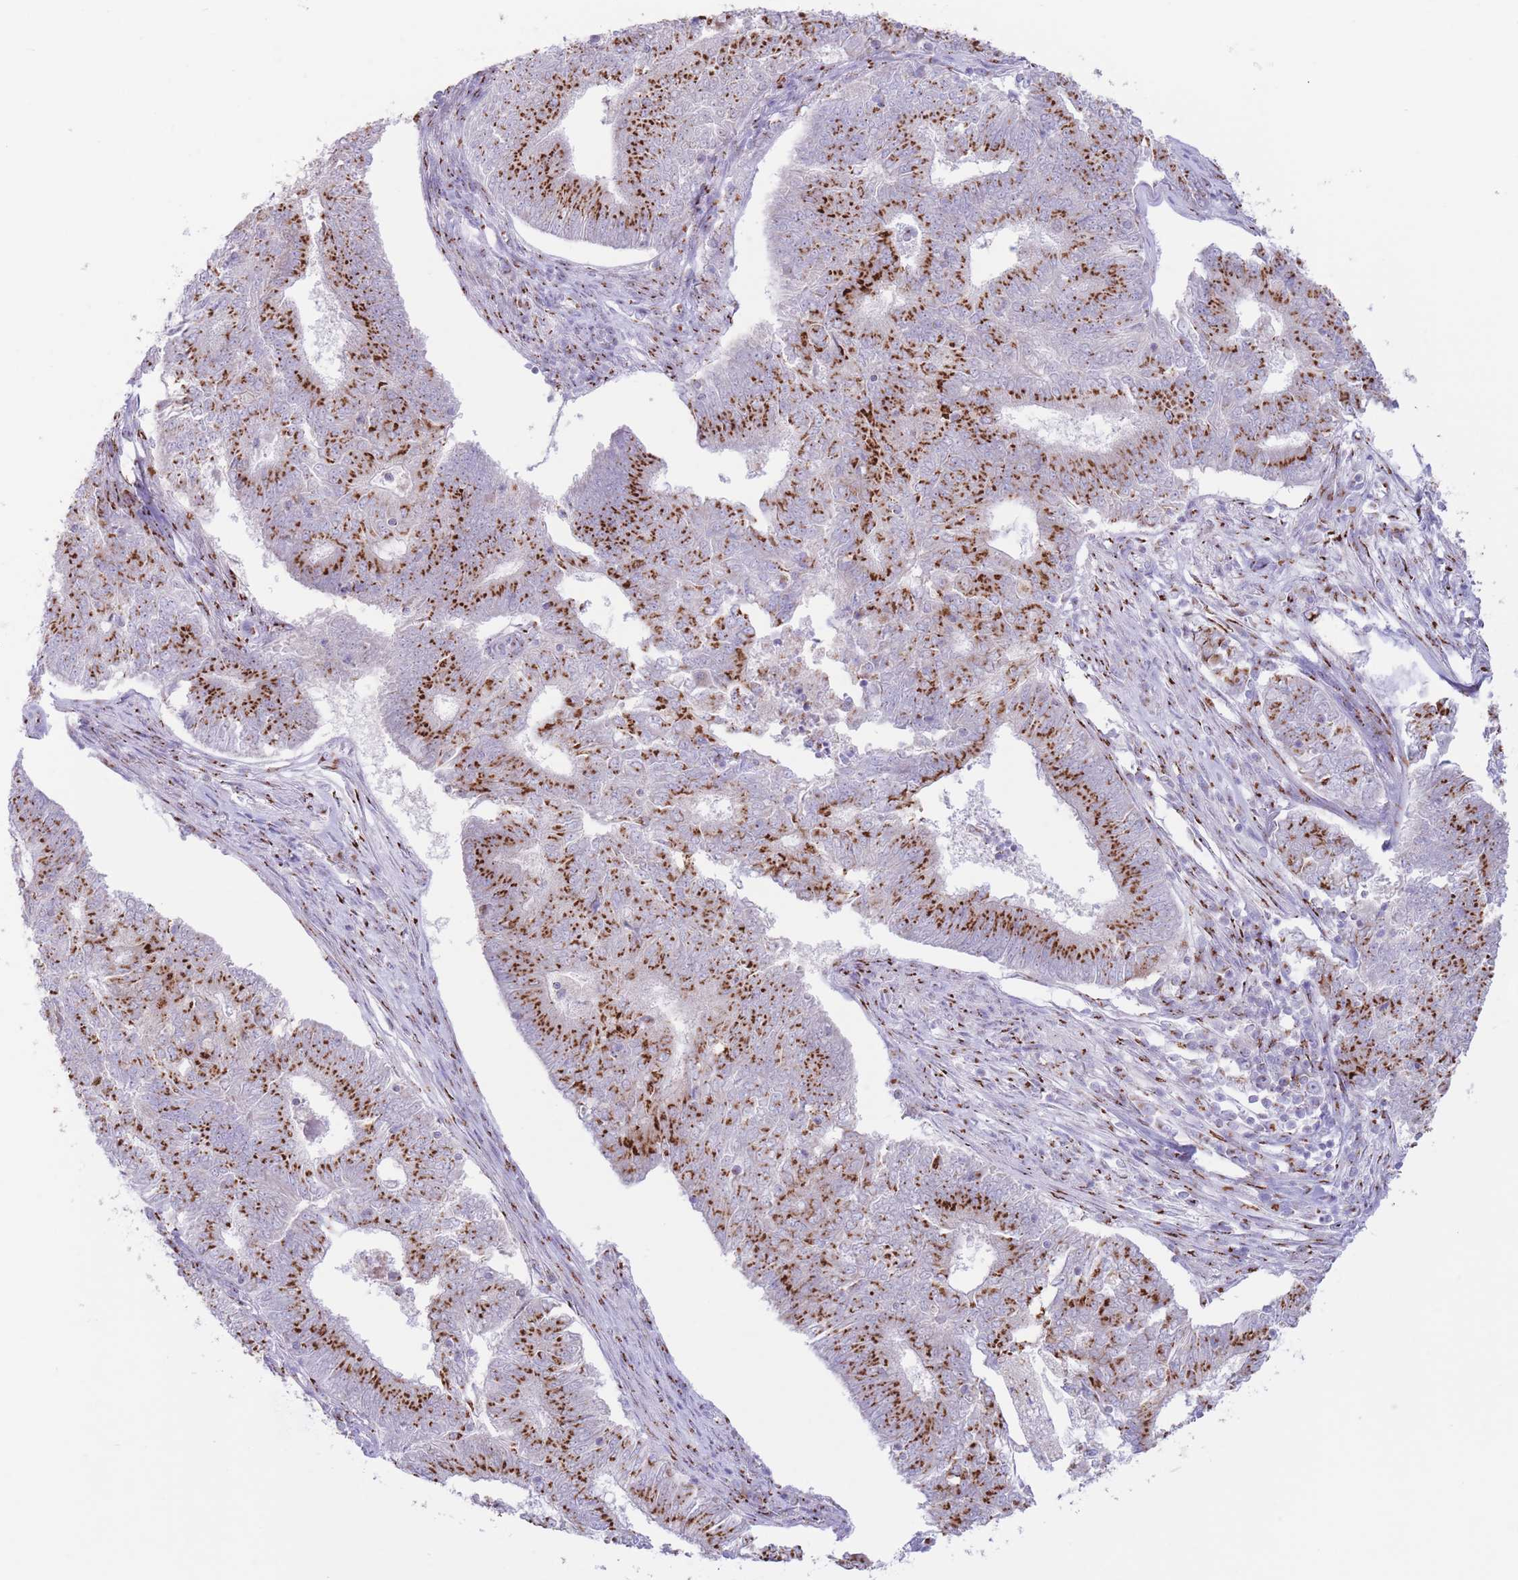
{"staining": {"intensity": "strong", "quantity": ">75%", "location": "cytoplasmic/membranous"}, "tissue": "endometrial cancer", "cell_type": "Tumor cells", "image_type": "cancer", "snomed": [{"axis": "morphology", "description": "Adenocarcinoma, NOS"}, {"axis": "topography", "description": "Endometrium"}], "caption": "Adenocarcinoma (endometrial) stained with a protein marker displays strong staining in tumor cells.", "gene": "MPND", "patient": {"sex": "female", "age": 62}}